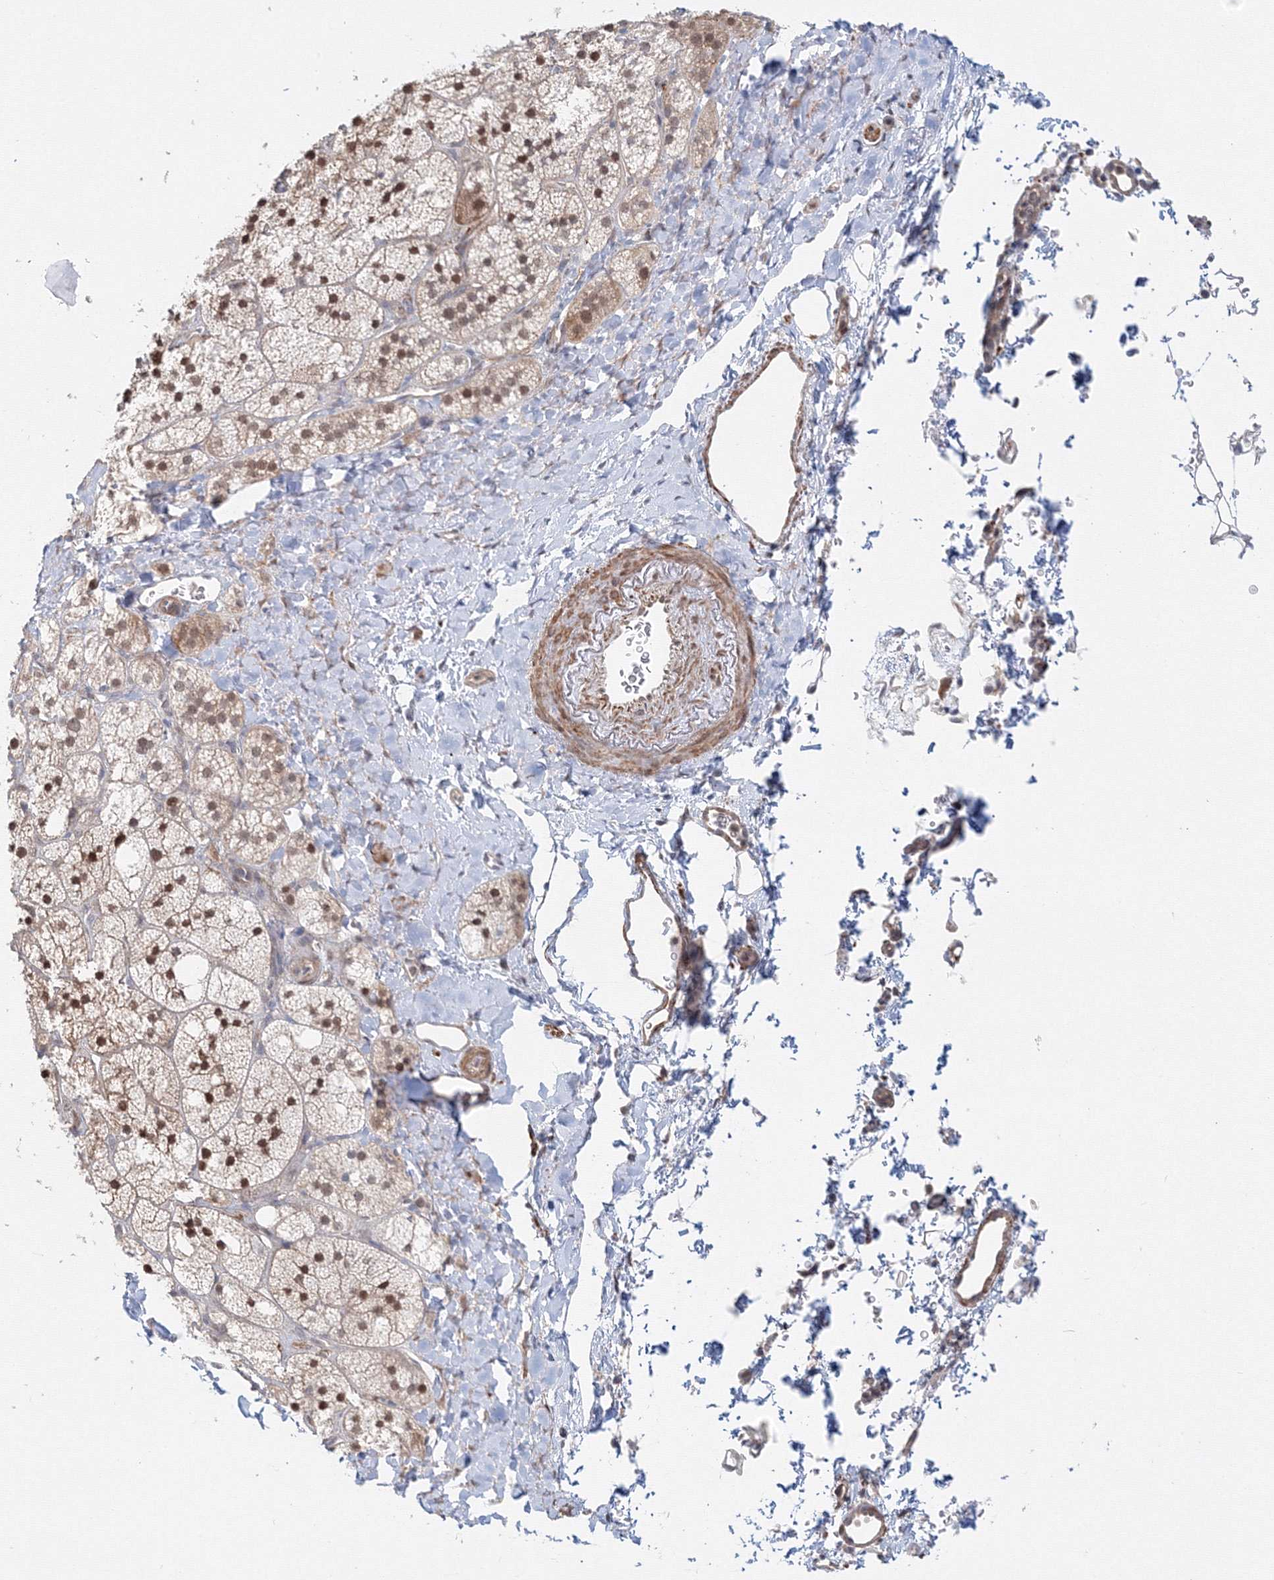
{"staining": {"intensity": "moderate", "quantity": "25%-75%", "location": "cytoplasmic/membranous,nuclear"}, "tissue": "adrenal gland", "cell_type": "Glandular cells", "image_type": "normal", "snomed": [{"axis": "morphology", "description": "Normal tissue, NOS"}, {"axis": "topography", "description": "Adrenal gland"}], "caption": "This photomicrograph exhibits IHC staining of normal adrenal gland, with medium moderate cytoplasmic/membranous,nuclear staining in about 25%-75% of glandular cells.", "gene": "ARHGAP21", "patient": {"sex": "male", "age": 61}}